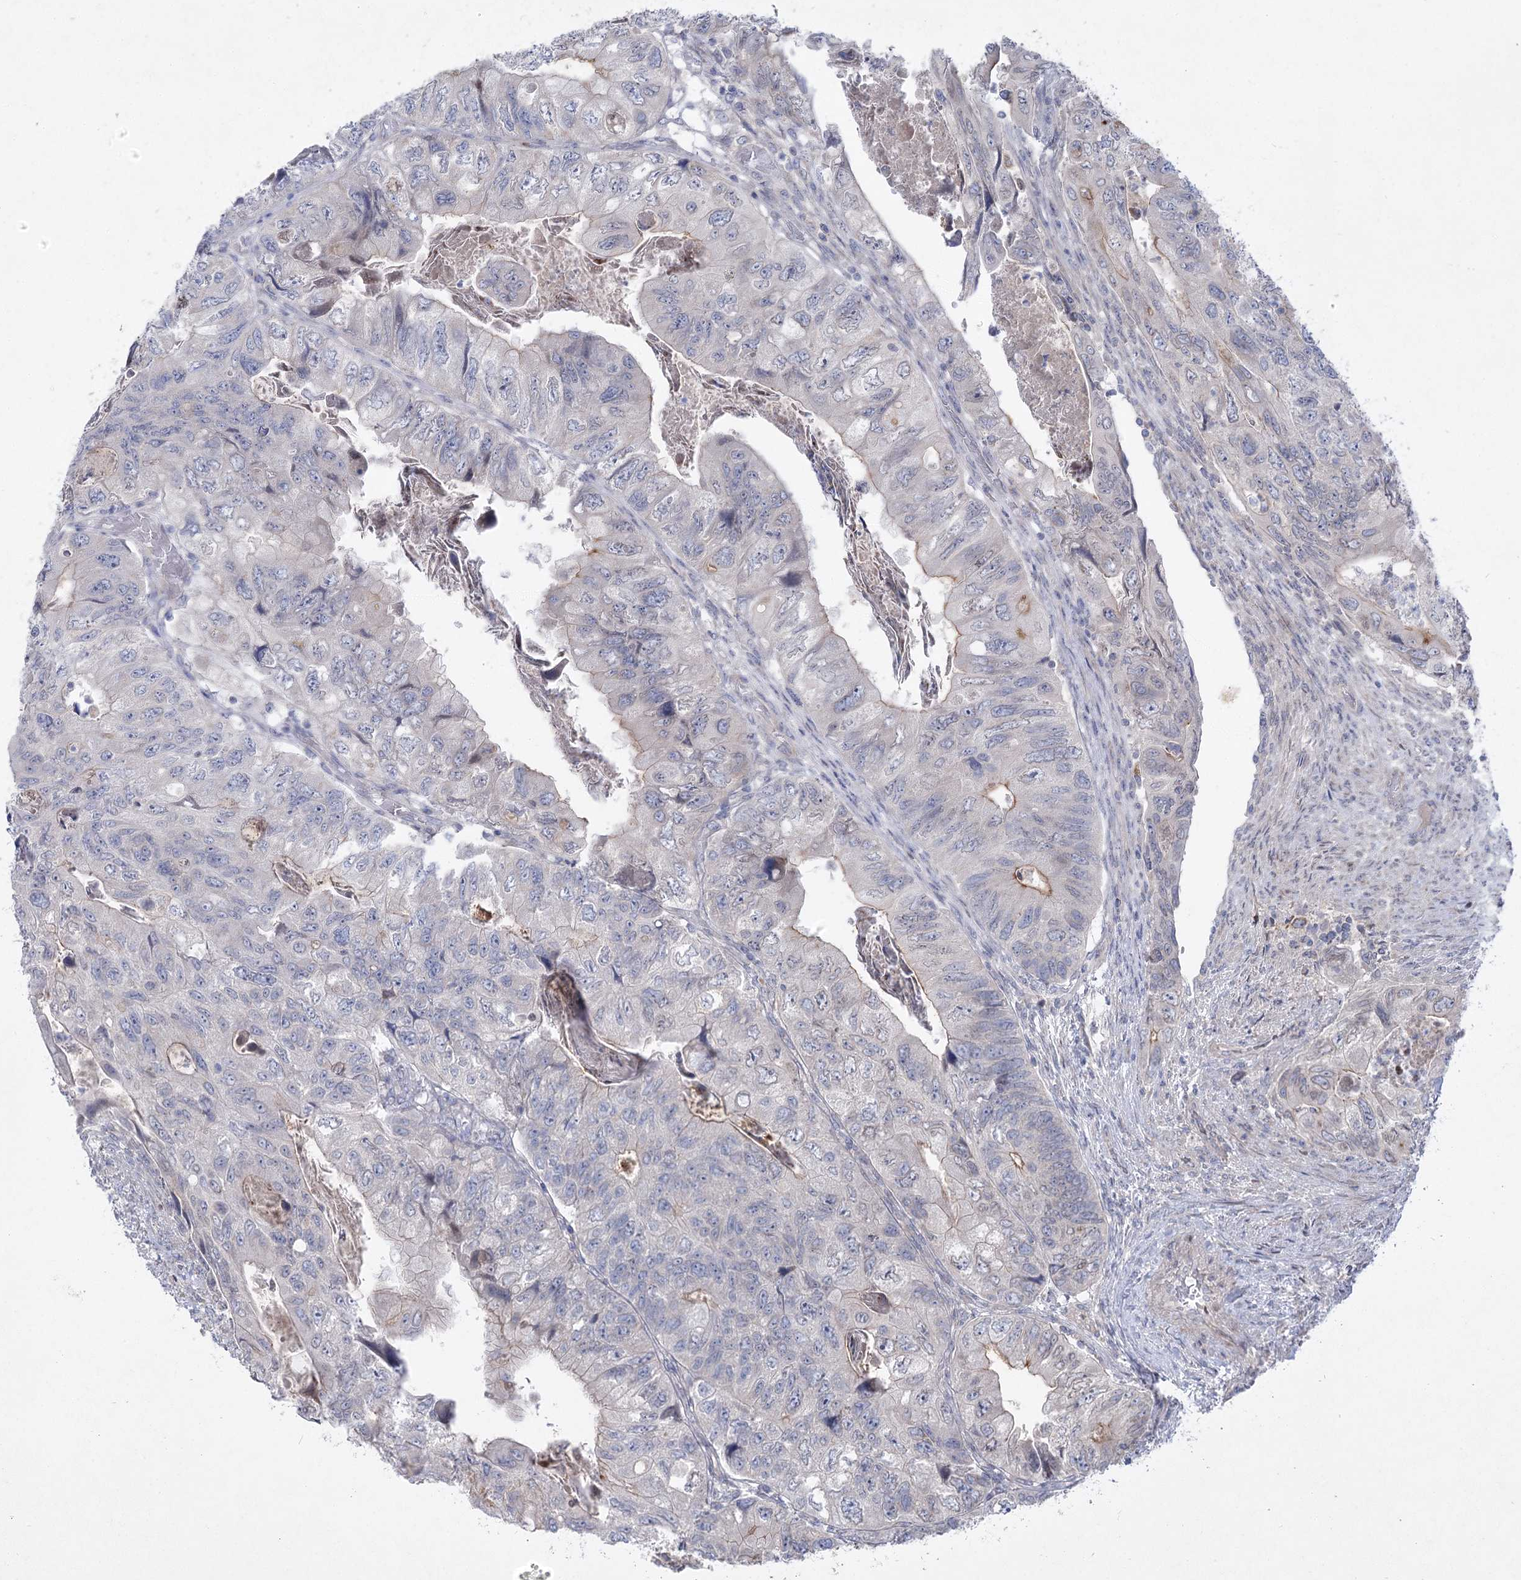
{"staining": {"intensity": "moderate", "quantity": "<25%", "location": "cytoplasmic/membranous"}, "tissue": "colorectal cancer", "cell_type": "Tumor cells", "image_type": "cancer", "snomed": [{"axis": "morphology", "description": "Adenocarcinoma, NOS"}, {"axis": "topography", "description": "Rectum"}], "caption": "Tumor cells display low levels of moderate cytoplasmic/membranous expression in about <25% of cells in human colorectal cancer. (Stains: DAB in brown, nuclei in blue, Microscopy: brightfield microscopy at high magnification).", "gene": "SH3BP5L", "patient": {"sex": "male", "age": 63}}